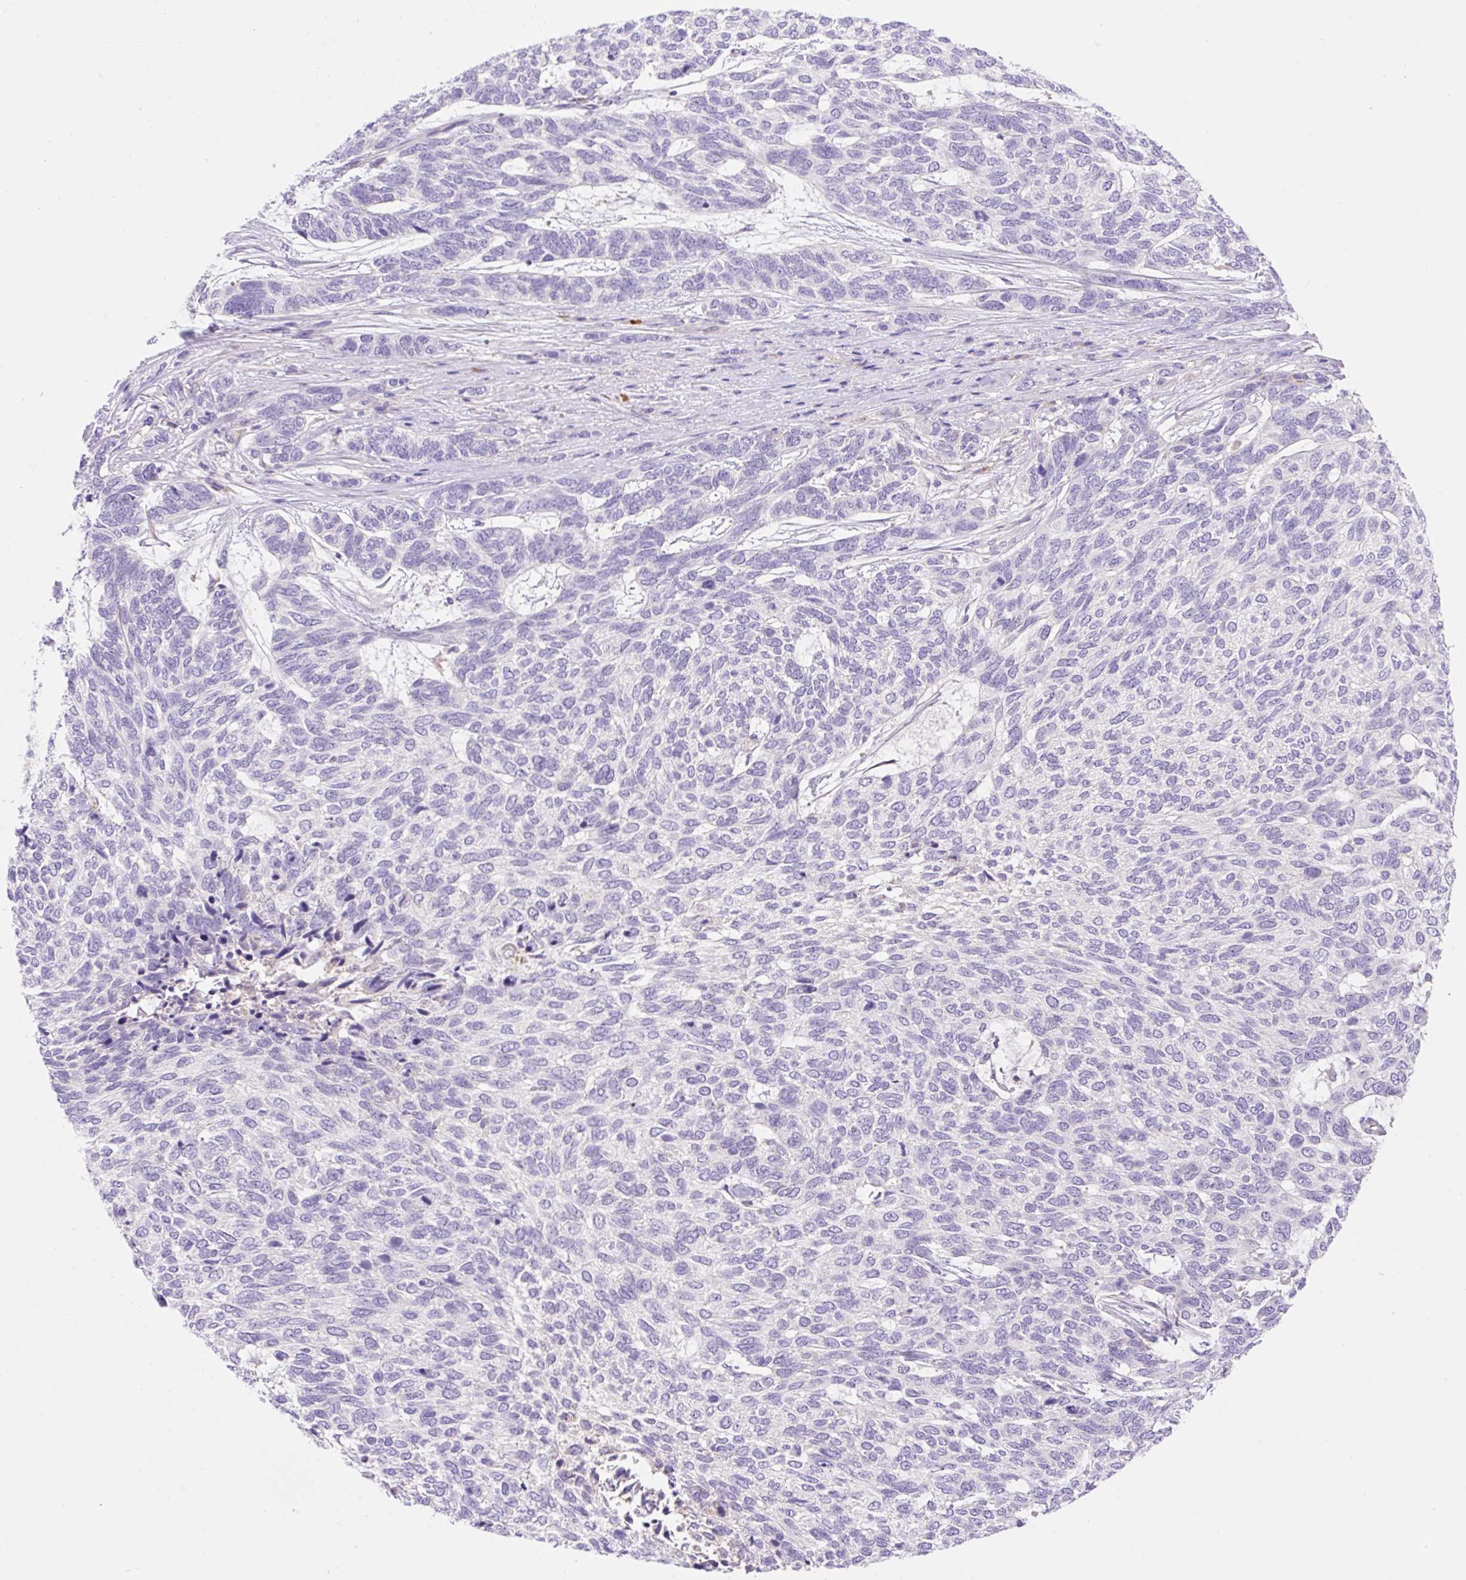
{"staining": {"intensity": "negative", "quantity": "none", "location": "none"}, "tissue": "skin cancer", "cell_type": "Tumor cells", "image_type": "cancer", "snomed": [{"axis": "morphology", "description": "Basal cell carcinoma"}, {"axis": "topography", "description": "Skin"}], "caption": "Immunohistochemistry (IHC) micrograph of human skin basal cell carcinoma stained for a protein (brown), which demonstrates no positivity in tumor cells.", "gene": "DENND5A", "patient": {"sex": "female", "age": 65}}